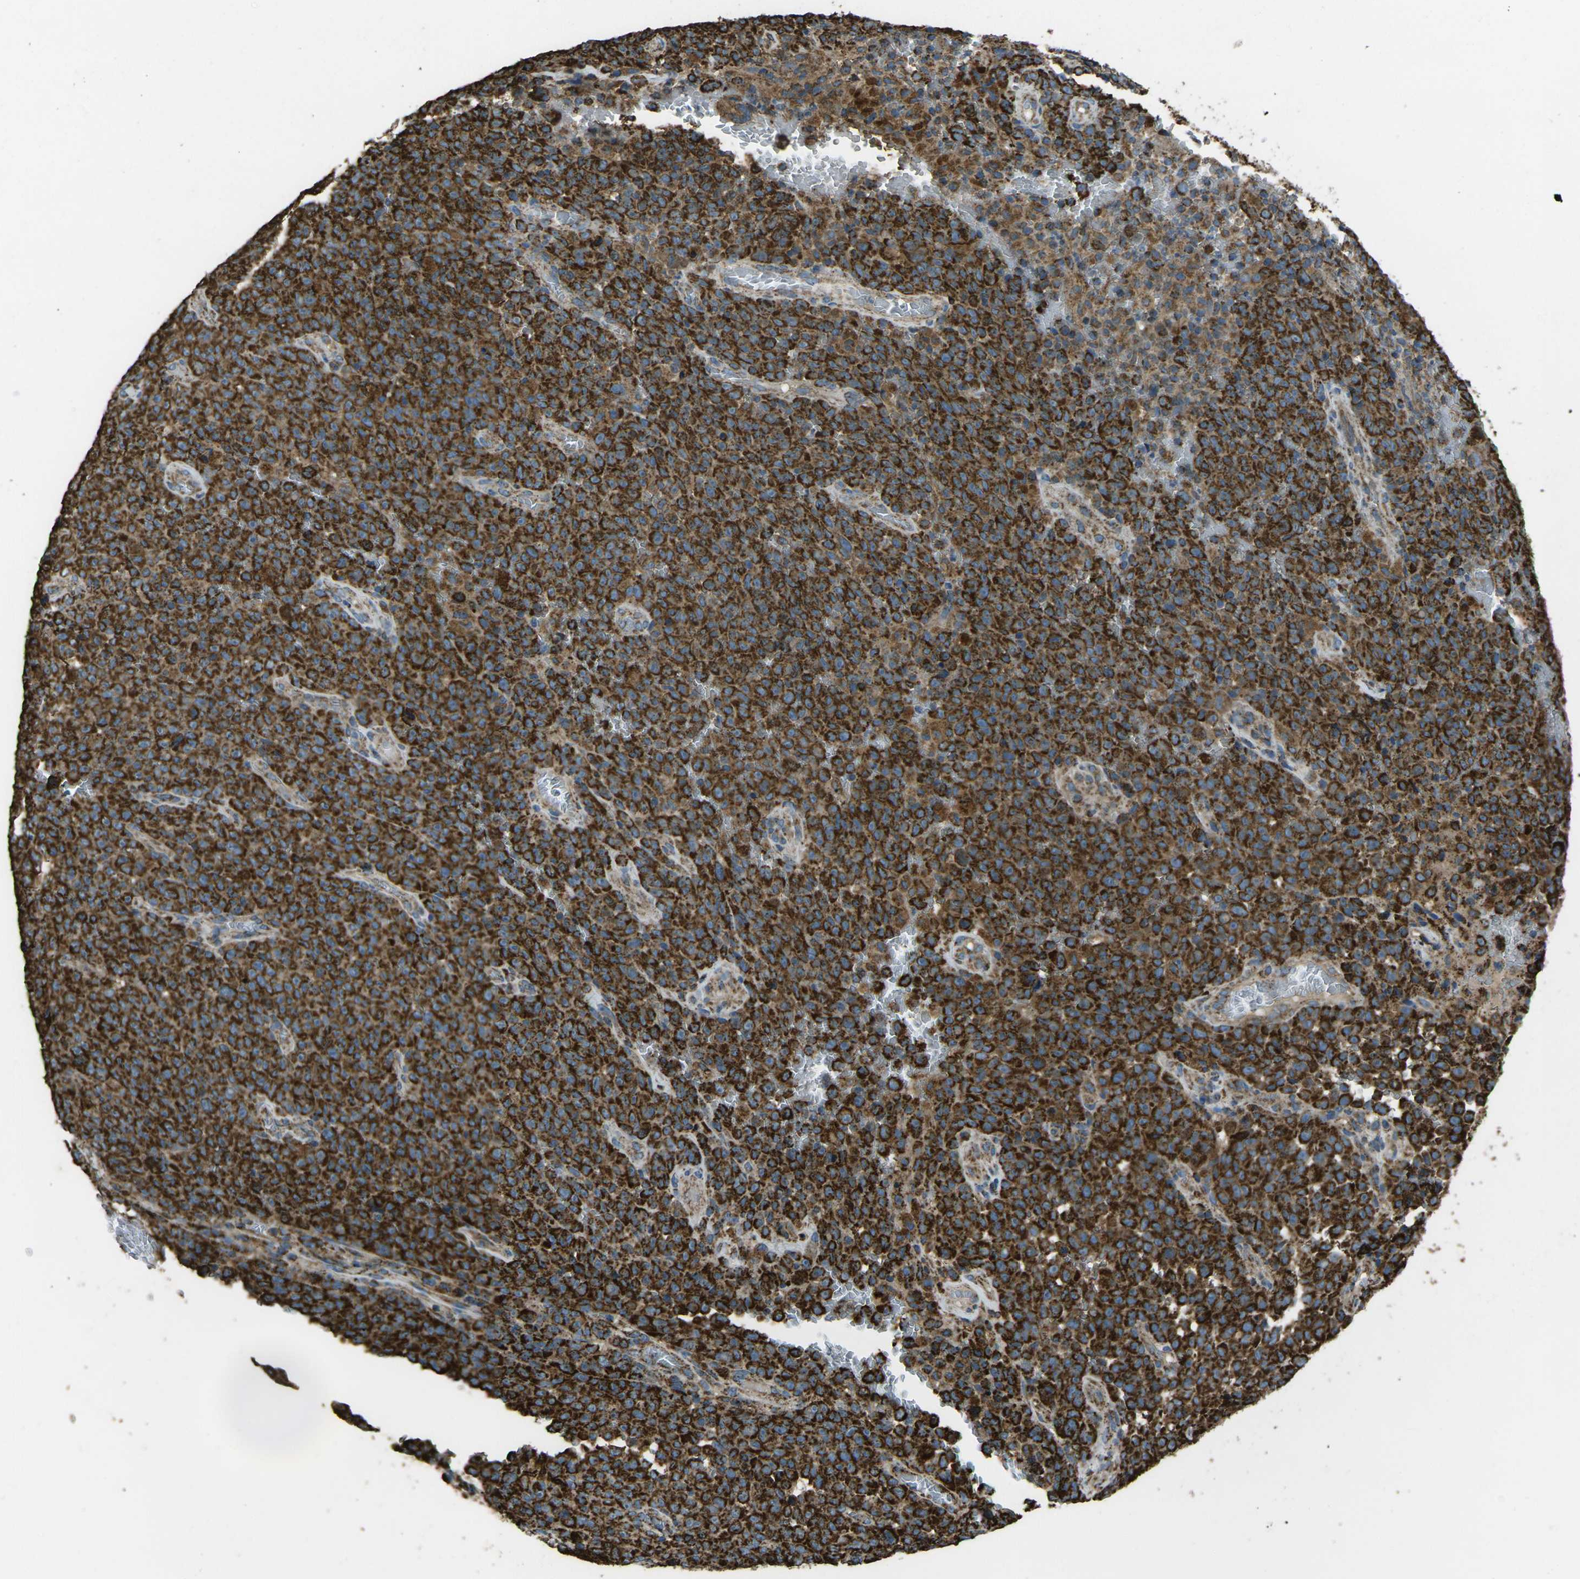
{"staining": {"intensity": "strong", "quantity": ">75%", "location": "cytoplasmic/membranous"}, "tissue": "melanoma", "cell_type": "Tumor cells", "image_type": "cancer", "snomed": [{"axis": "morphology", "description": "Malignant melanoma, NOS"}, {"axis": "topography", "description": "Skin"}], "caption": "Tumor cells display high levels of strong cytoplasmic/membranous expression in approximately >75% of cells in melanoma.", "gene": "KLHL5", "patient": {"sex": "female", "age": 82}}